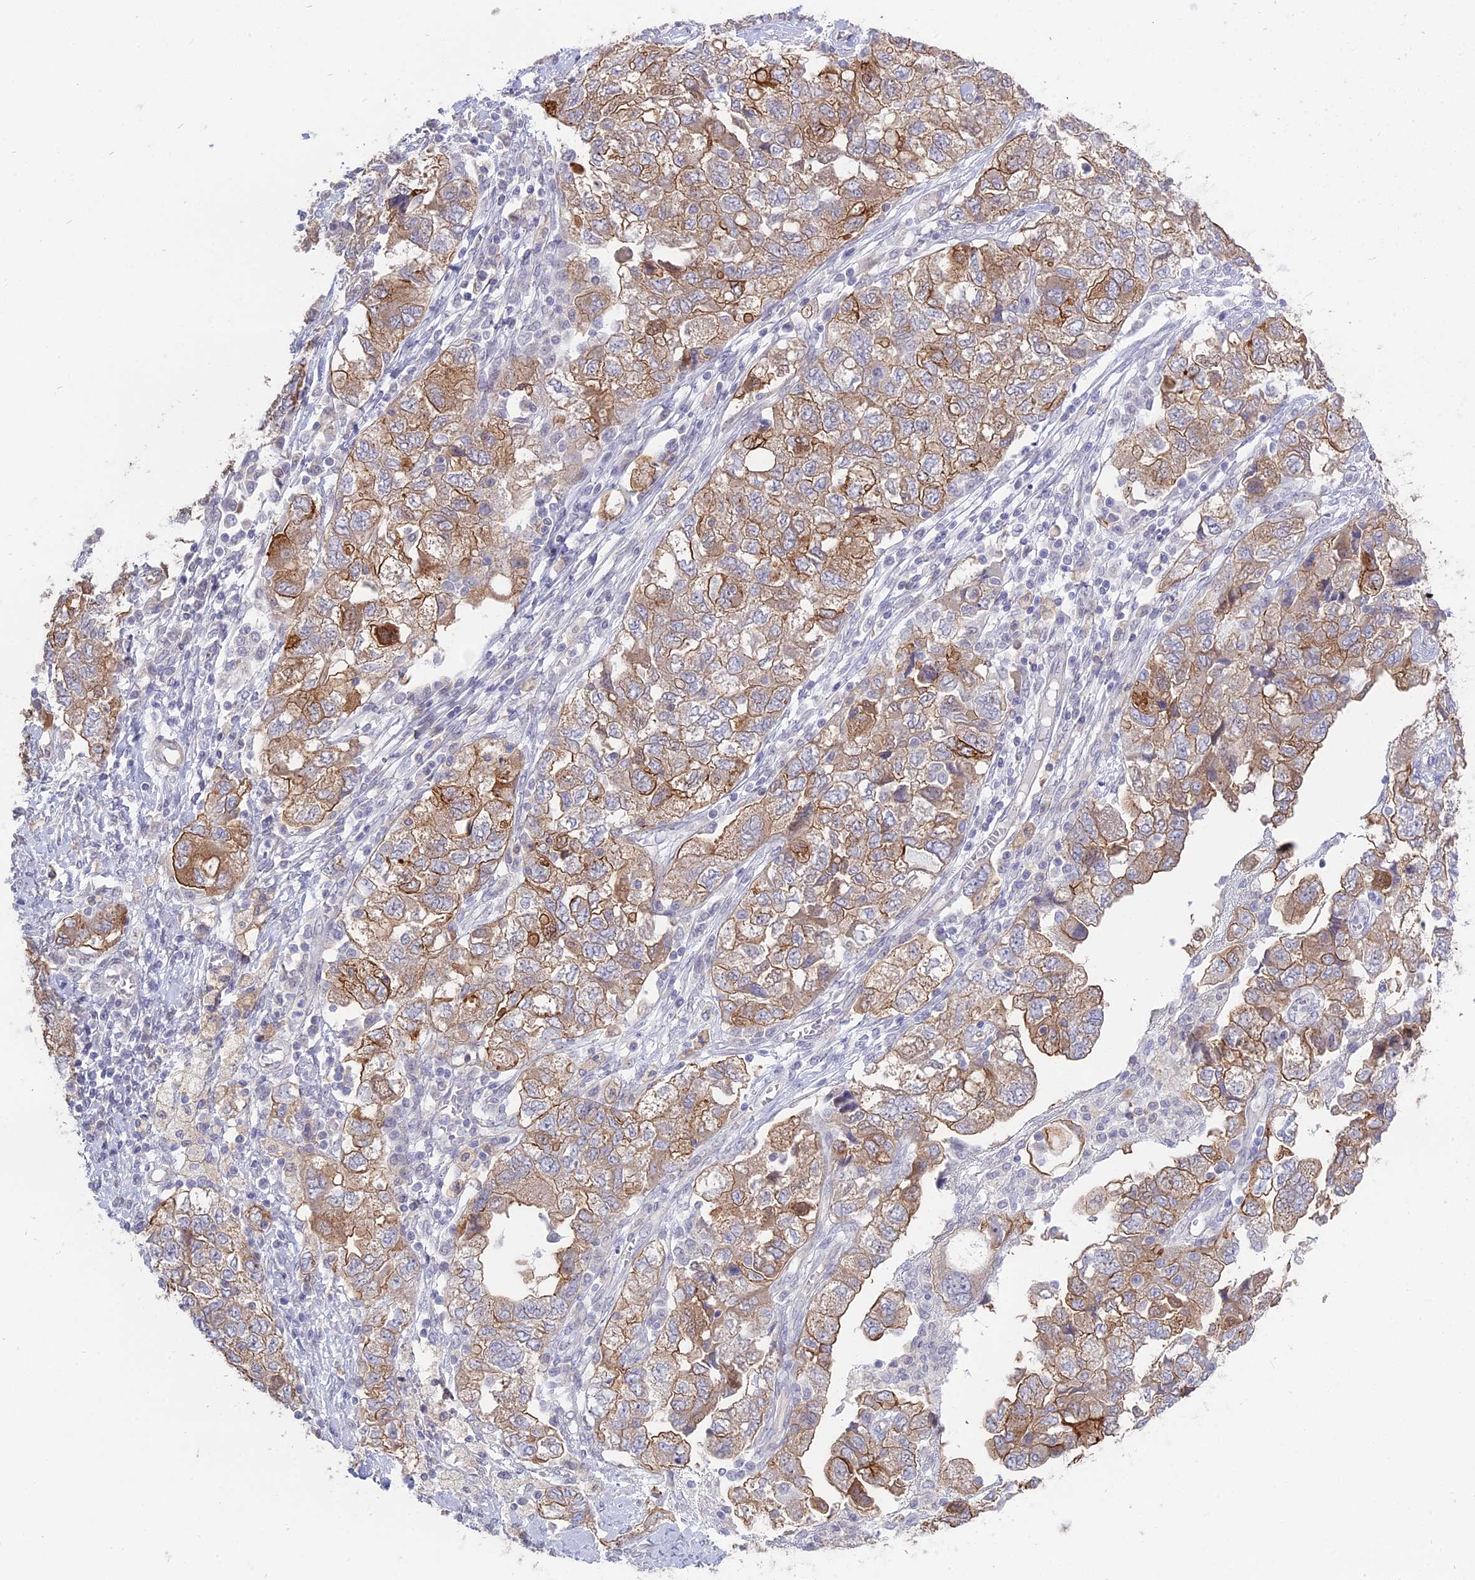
{"staining": {"intensity": "moderate", "quantity": ">75%", "location": "cytoplasmic/membranous"}, "tissue": "ovarian cancer", "cell_type": "Tumor cells", "image_type": "cancer", "snomed": [{"axis": "morphology", "description": "Carcinoma, NOS"}, {"axis": "morphology", "description": "Cystadenocarcinoma, serous, NOS"}, {"axis": "topography", "description": "Ovary"}], "caption": "Immunohistochemistry (IHC) (DAB (3,3'-diaminobenzidine)) staining of human ovarian cancer reveals moderate cytoplasmic/membranous protein positivity in approximately >75% of tumor cells.", "gene": "MYO5B", "patient": {"sex": "female", "age": 69}}